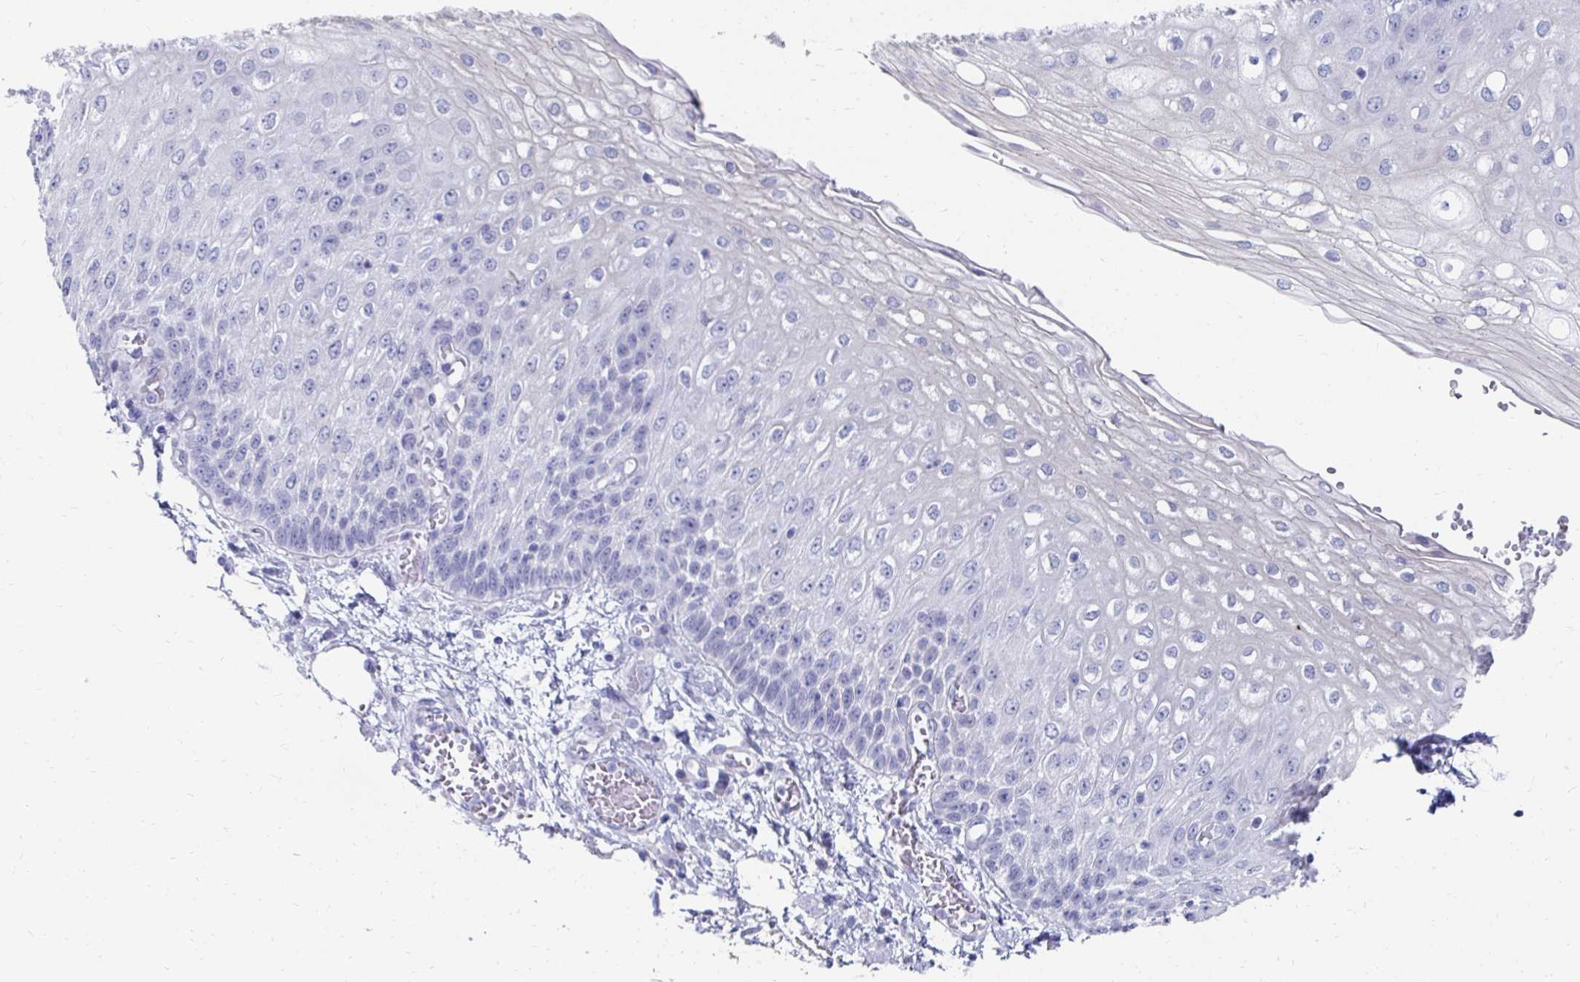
{"staining": {"intensity": "negative", "quantity": "none", "location": "none"}, "tissue": "esophagus", "cell_type": "Squamous epithelial cells", "image_type": "normal", "snomed": [{"axis": "morphology", "description": "Normal tissue, NOS"}, {"axis": "morphology", "description": "Adenocarcinoma, NOS"}, {"axis": "topography", "description": "Esophagus"}], "caption": "Immunohistochemistry (IHC) of normal esophagus demonstrates no expression in squamous epithelial cells. The staining was performed using DAB (3,3'-diaminobenzidine) to visualize the protein expression in brown, while the nuclei were stained in blue with hematoxylin (Magnification: 20x).", "gene": "SYCP3", "patient": {"sex": "male", "age": 81}}